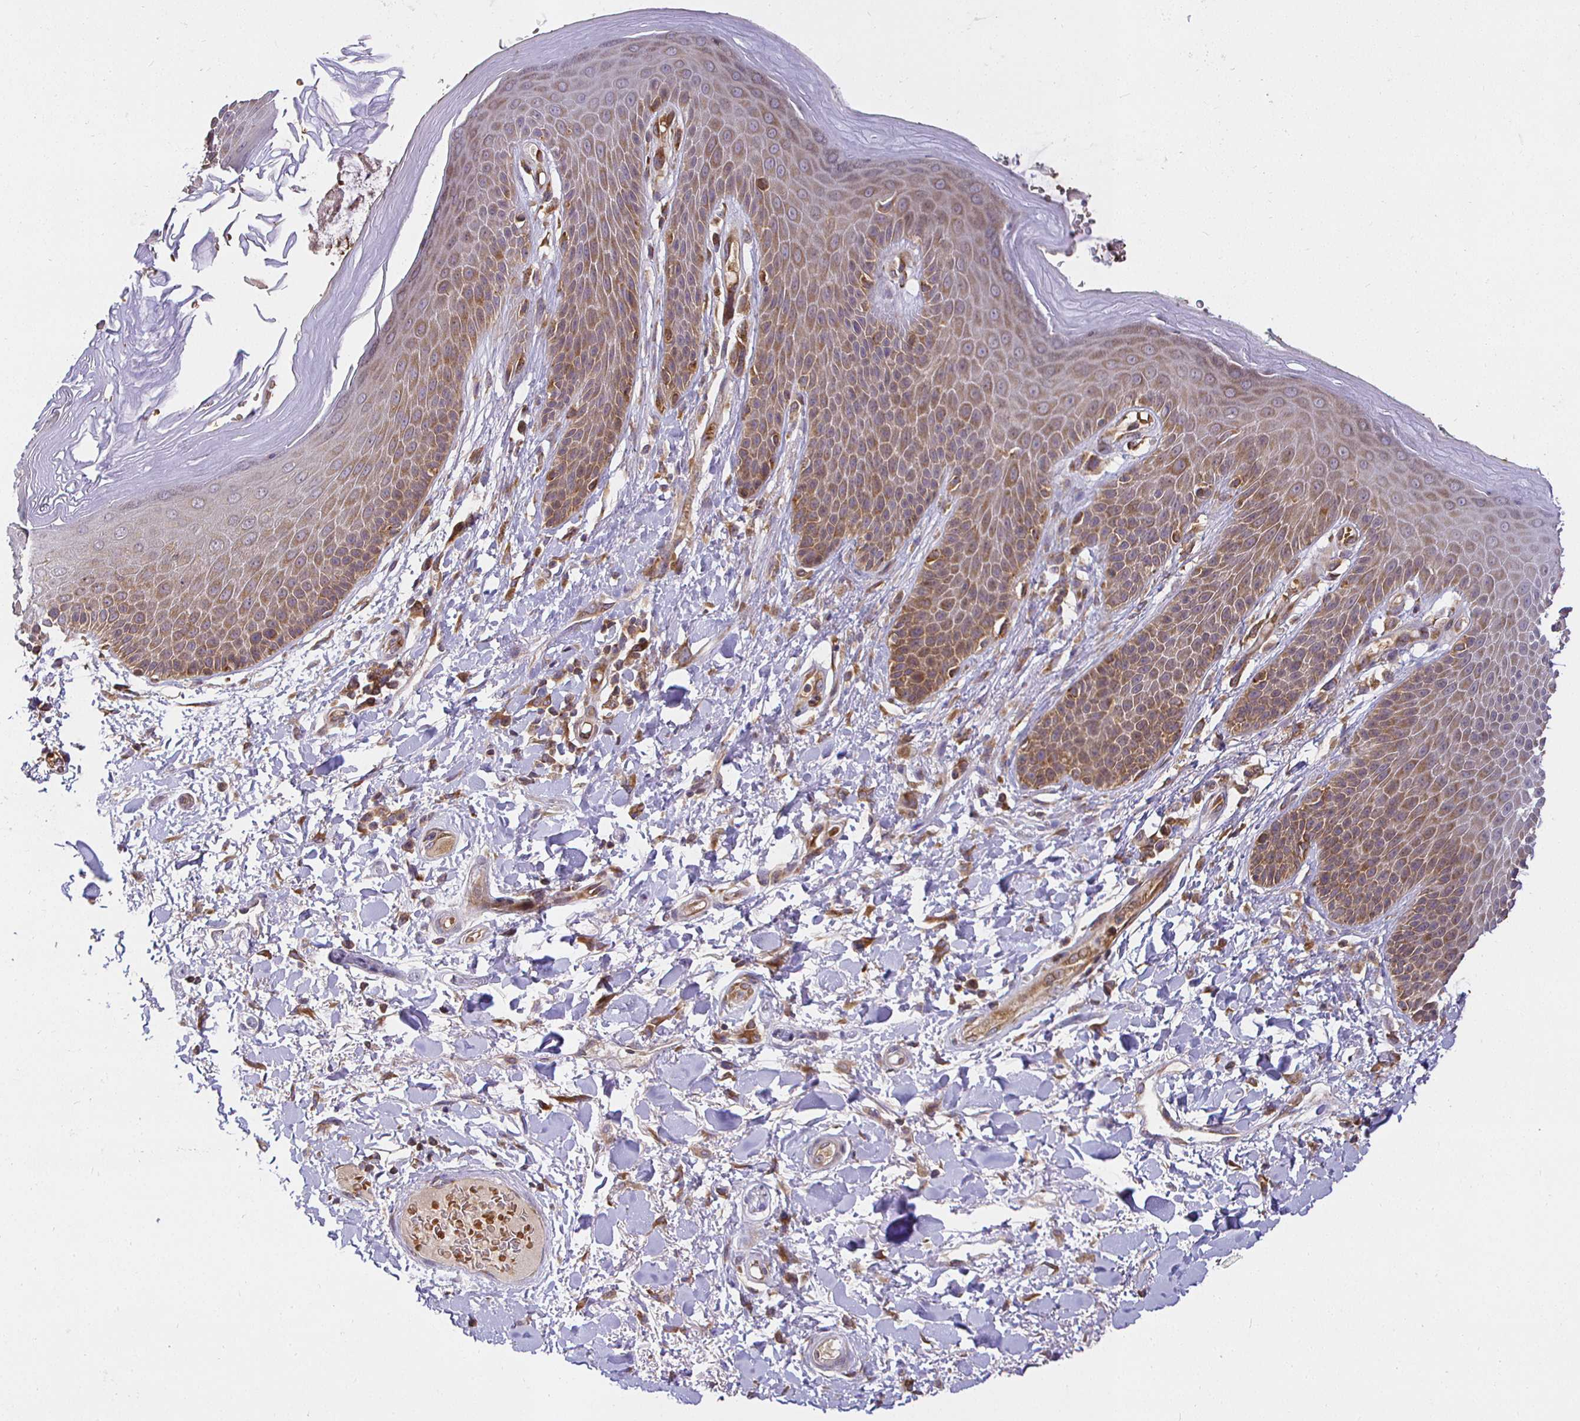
{"staining": {"intensity": "moderate", "quantity": ">75%", "location": "cytoplasmic/membranous"}, "tissue": "skin", "cell_type": "Epidermal cells", "image_type": "normal", "snomed": [{"axis": "morphology", "description": "Normal tissue, NOS"}, {"axis": "topography", "description": "Anal"}, {"axis": "topography", "description": "Peripheral nerve tissue"}], "caption": "IHC staining of normal skin, which reveals medium levels of moderate cytoplasmic/membranous staining in approximately >75% of epidermal cells indicating moderate cytoplasmic/membranous protein staining. The staining was performed using DAB (3,3'-diaminobenzidine) (brown) for protein detection and nuclei were counterstained in hematoxylin (blue).", "gene": "IRAK1", "patient": {"sex": "male", "age": 51}}